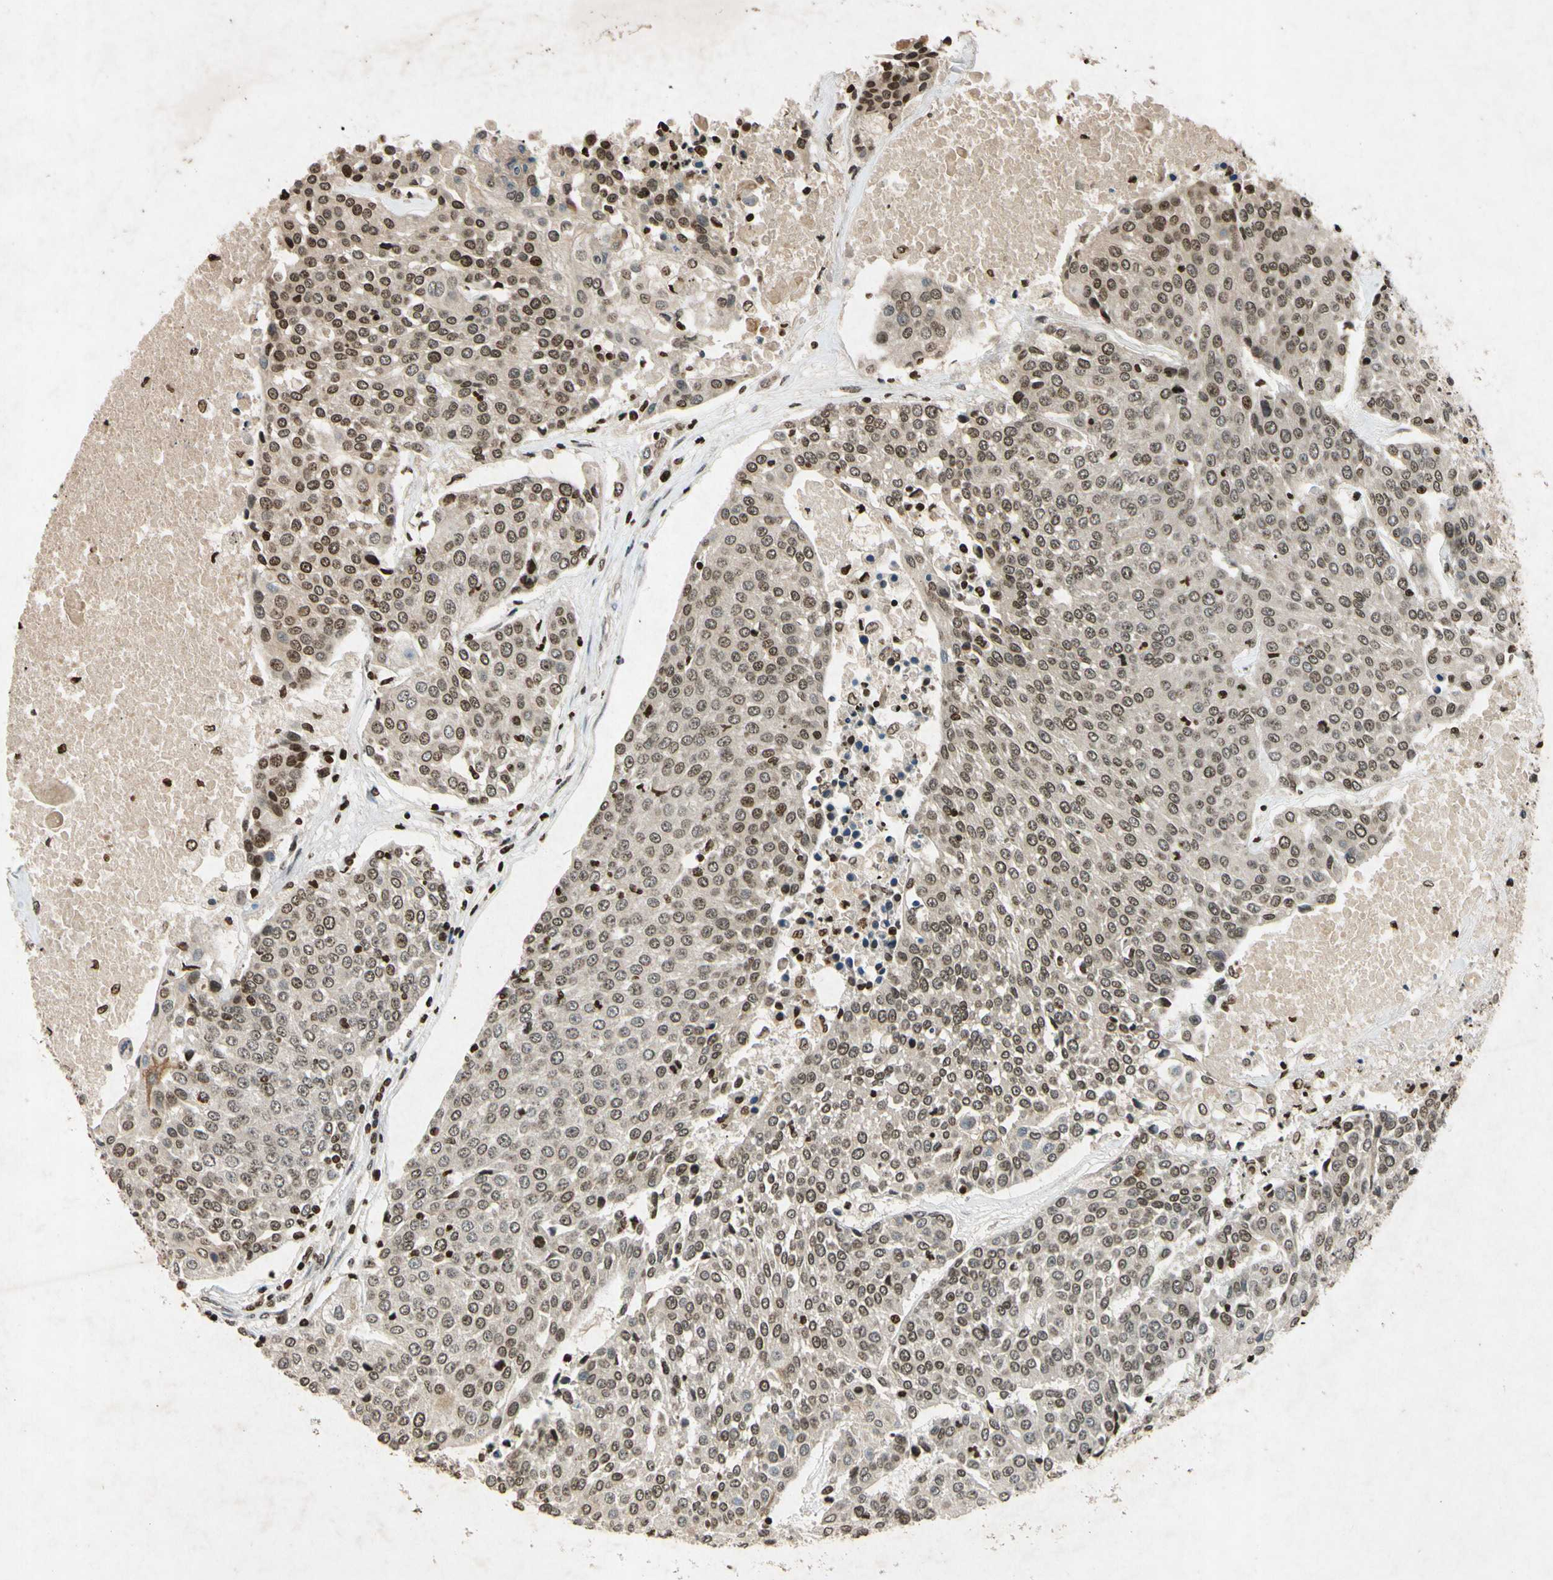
{"staining": {"intensity": "moderate", "quantity": ">75%", "location": "nuclear"}, "tissue": "urothelial cancer", "cell_type": "Tumor cells", "image_type": "cancer", "snomed": [{"axis": "morphology", "description": "Urothelial carcinoma, High grade"}, {"axis": "topography", "description": "Urinary bladder"}], "caption": "High-magnification brightfield microscopy of high-grade urothelial carcinoma stained with DAB (brown) and counterstained with hematoxylin (blue). tumor cells exhibit moderate nuclear expression is seen in approximately>75% of cells.", "gene": "HOXB3", "patient": {"sex": "female", "age": 85}}